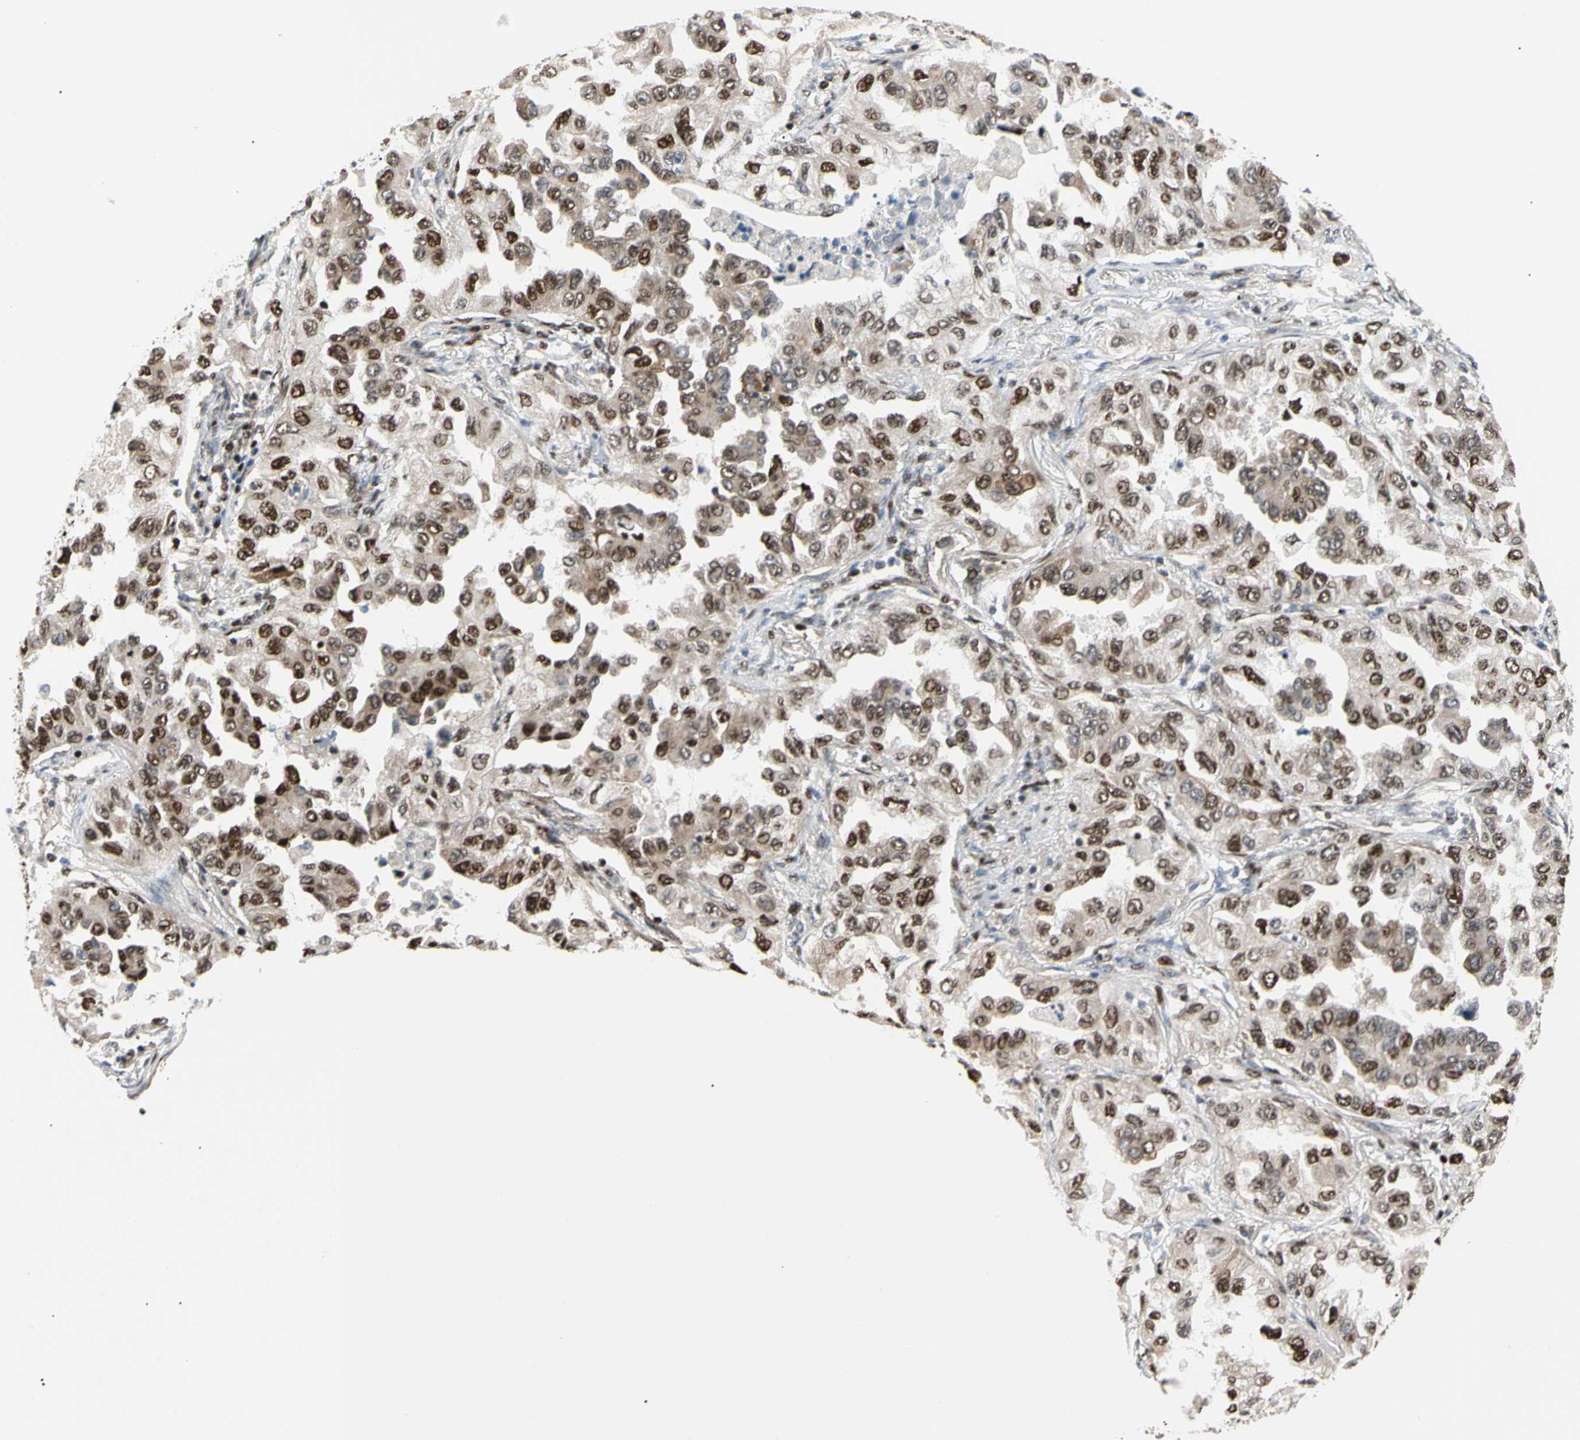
{"staining": {"intensity": "moderate", "quantity": "25%-75%", "location": "nuclear"}, "tissue": "lung cancer", "cell_type": "Tumor cells", "image_type": "cancer", "snomed": [{"axis": "morphology", "description": "Adenocarcinoma, NOS"}, {"axis": "topography", "description": "Lung"}], "caption": "Lung cancer (adenocarcinoma) was stained to show a protein in brown. There is medium levels of moderate nuclear staining in about 25%-75% of tumor cells.", "gene": "E2F1", "patient": {"sex": "female", "age": 65}}